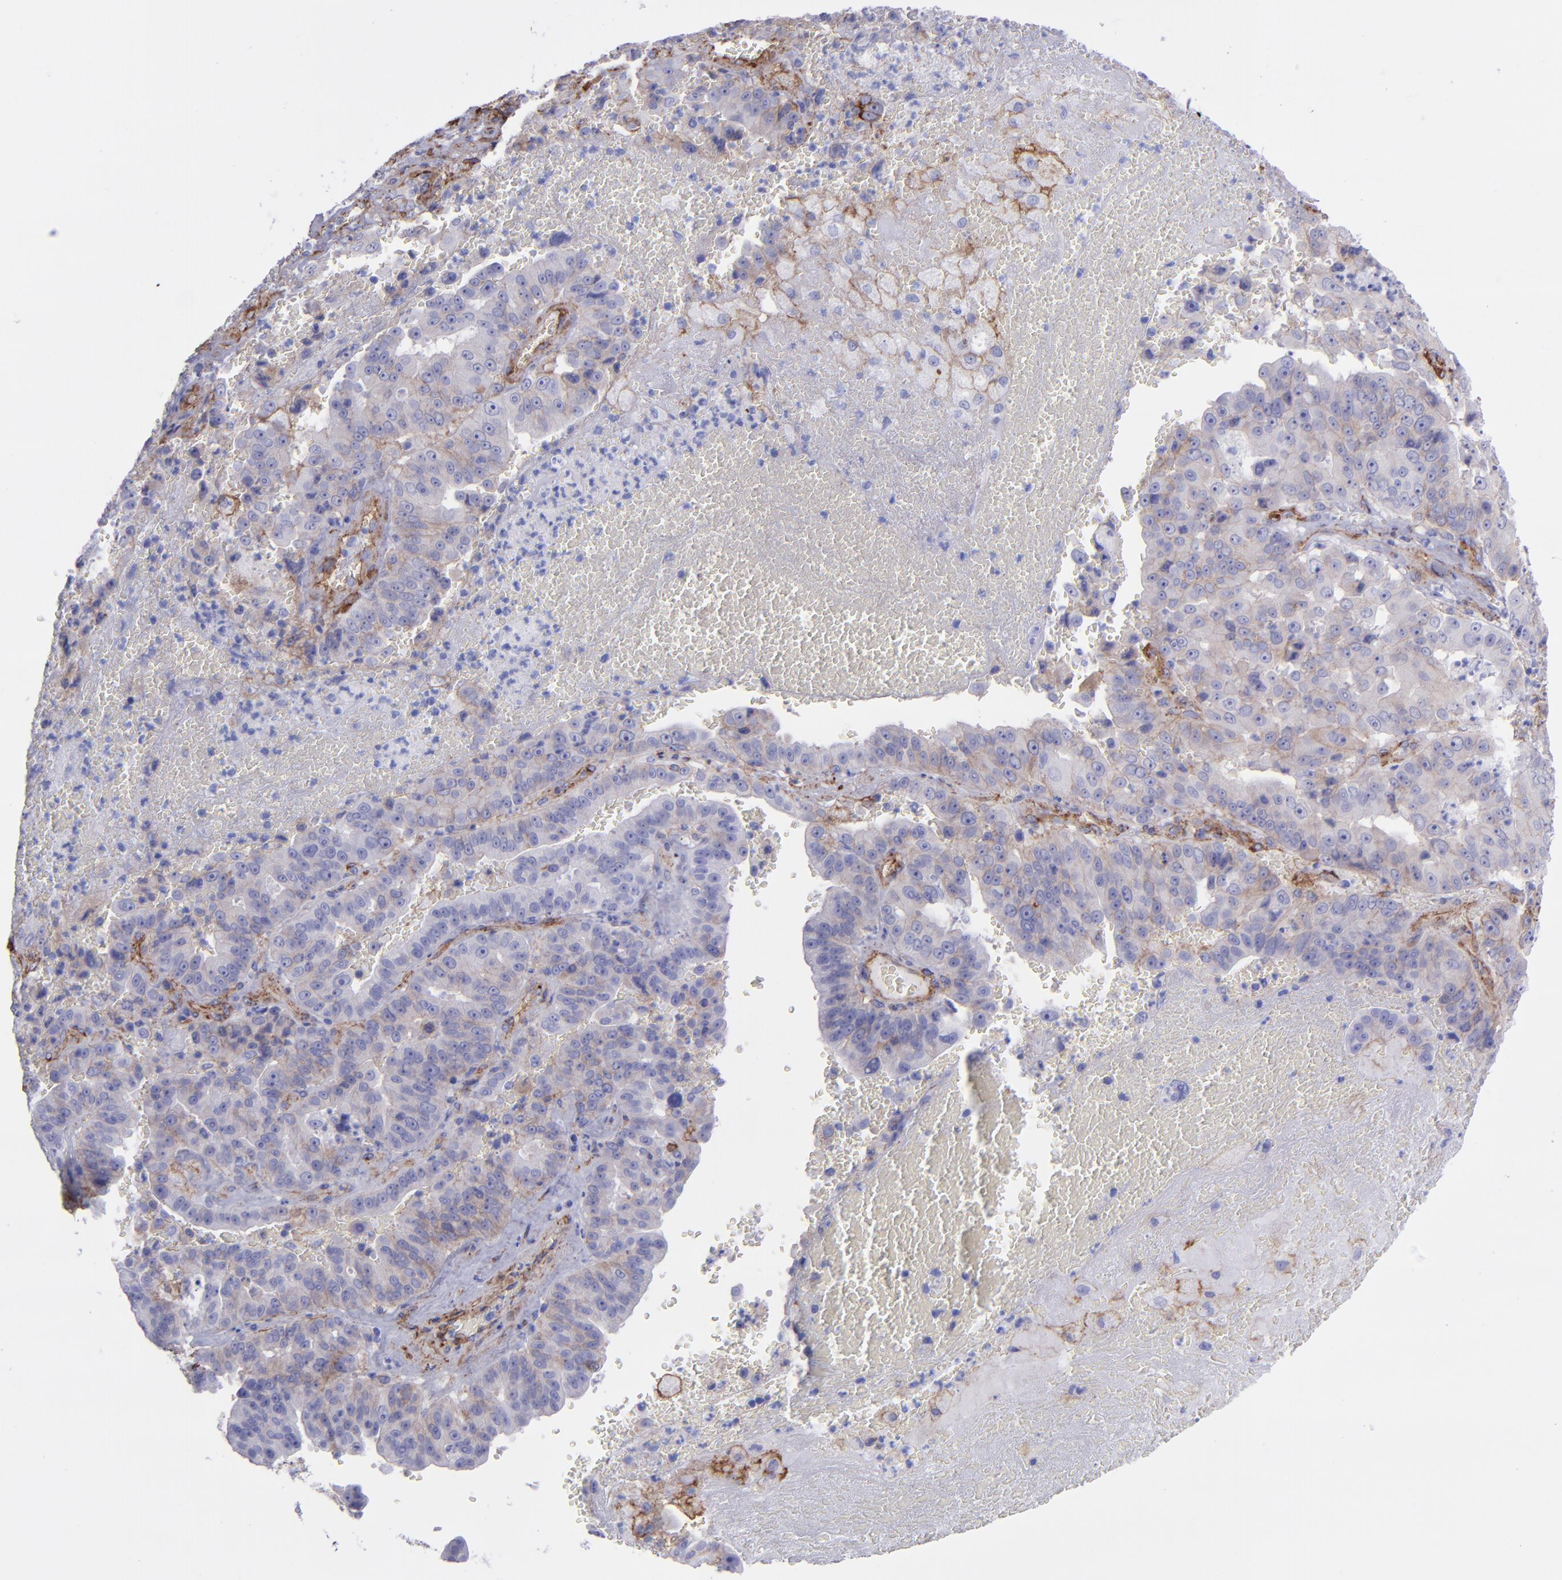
{"staining": {"intensity": "weak", "quantity": "25%-75%", "location": "cytoplasmic/membranous"}, "tissue": "liver cancer", "cell_type": "Tumor cells", "image_type": "cancer", "snomed": [{"axis": "morphology", "description": "Cholangiocarcinoma"}, {"axis": "topography", "description": "Liver"}], "caption": "This micrograph displays liver cancer (cholangiocarcinoma) stained with immunohistochemistry to label a protein in brown. The cytoplasmic/membranous of tumor cells show weak positivity for the protein. Nuclei are counter-stained blue.", "gene": "ITGAV", "patient": {"sex": "female", "age": 79}}